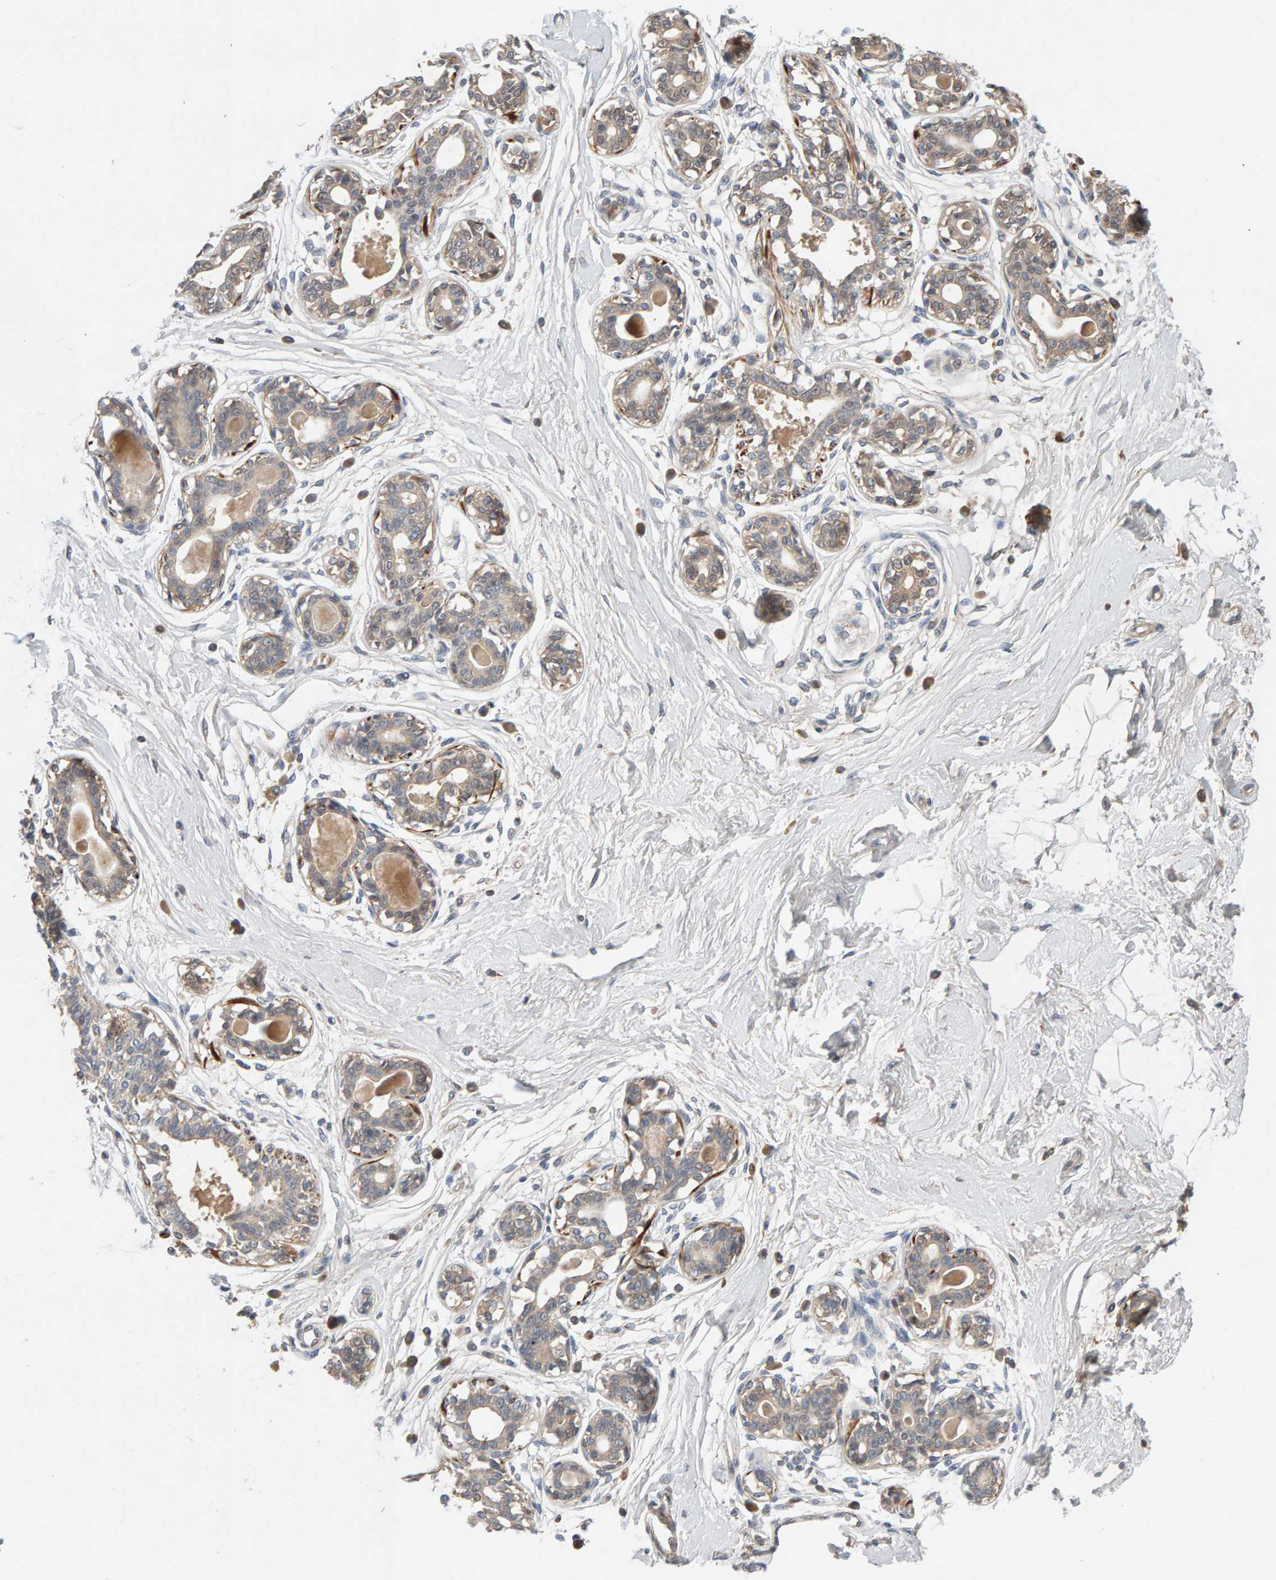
{"staining": {"intensity": "negative", "quantity": "none", "location": "none"}, "tissue": "breast", "cell_type": "Adipocytes", "image_type": "normal", "snomed": [{"axis": "morphology", "description": "Normal tissue, NOS"}, {"axis": "topography", "description": "Breast"}], "caption": "This is an immunohistochemistry image of benign breast. There is no staining in adipocytes.", "gene": "NUDCD1", "patient": {"sex": "female", "age": 45}}